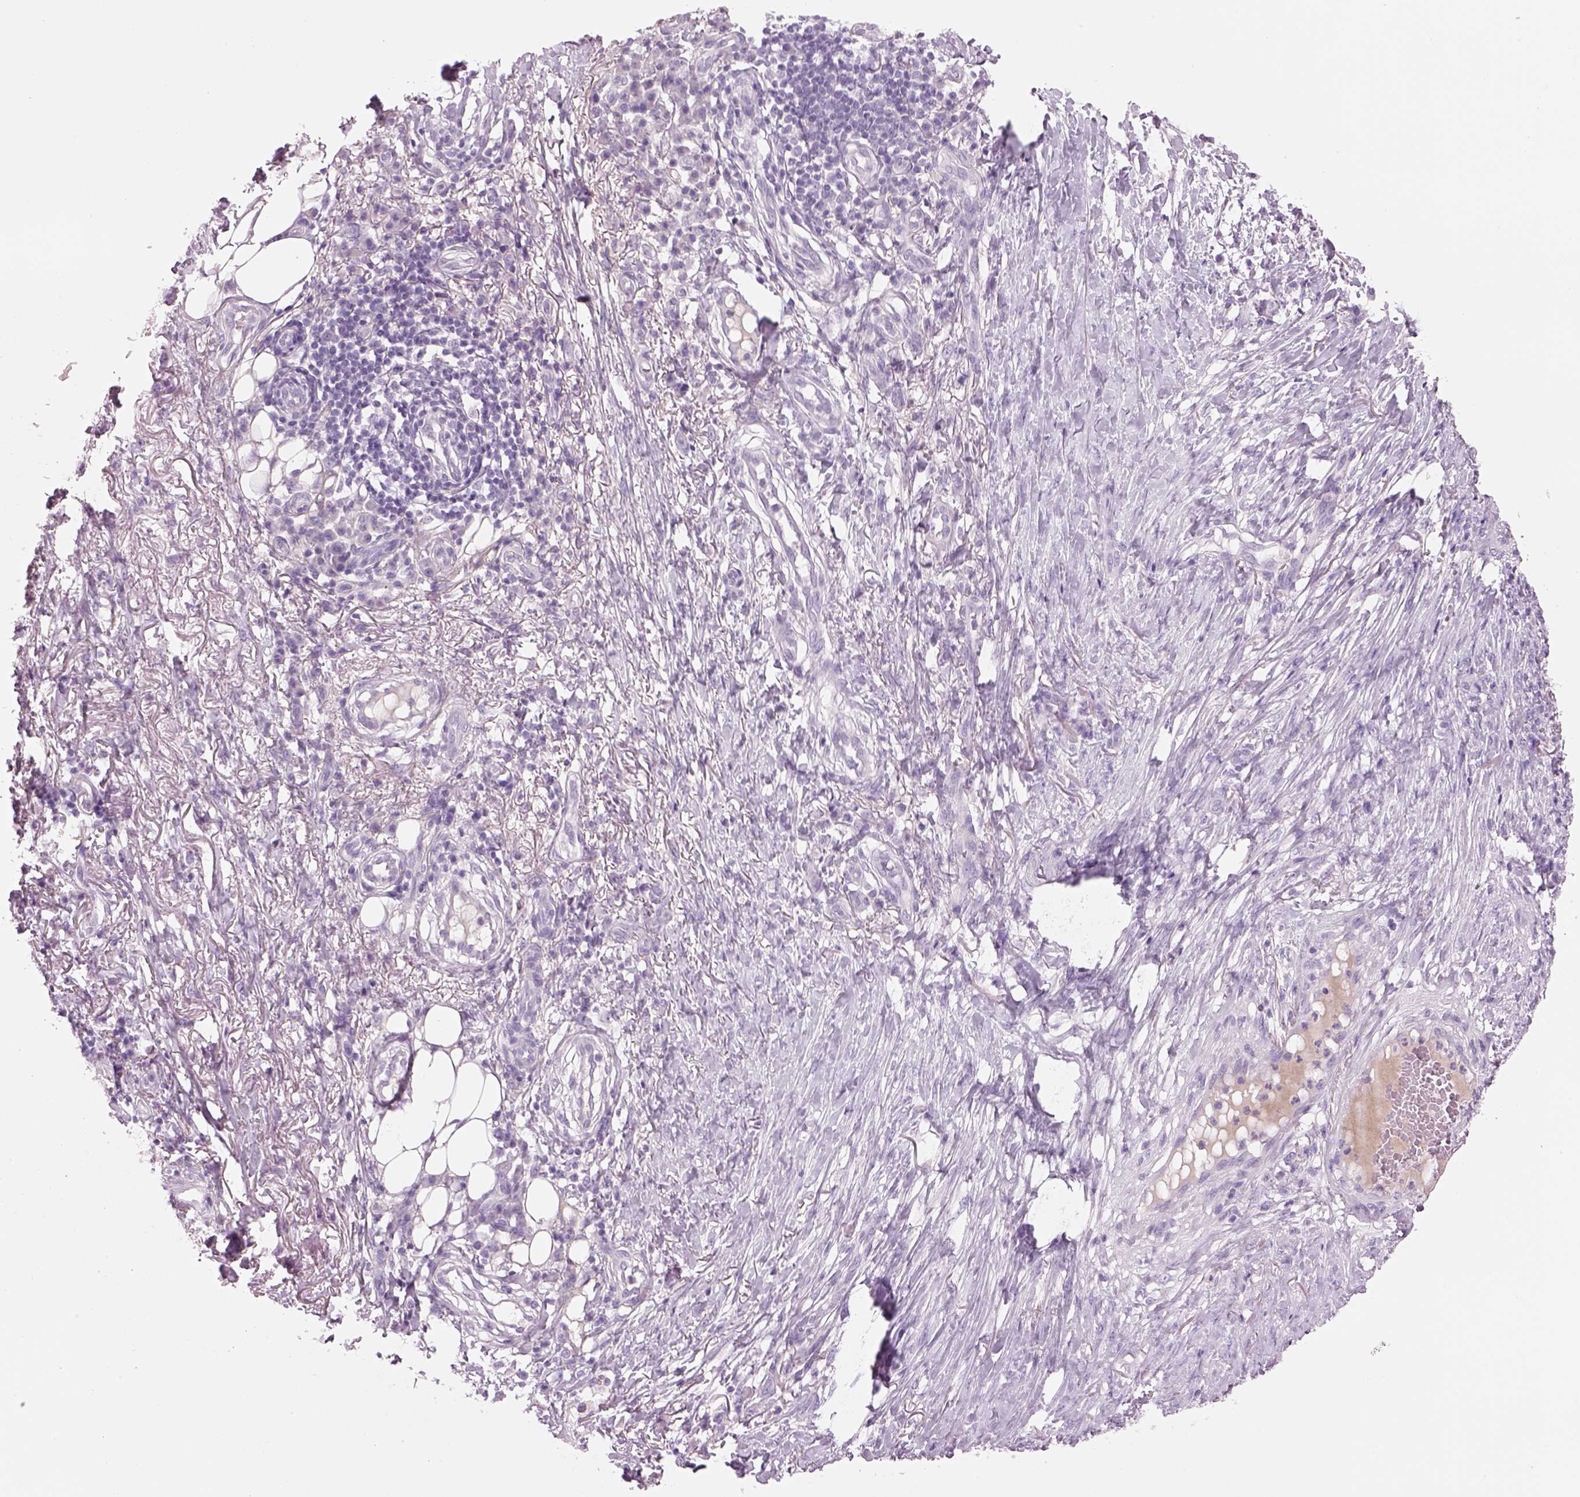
{"staining": {"intensity": "negative", "quantity": "none", "location": "none"}, "tissue": "skin cancer", "cell_type": "Tumor cells", "image_type": "cancer", "snomed": [{"axis": "morphology", "description": "Squamous cell carcinoma, NOS"}, {"axis": "topography", "description": "Skin"}], "caption": "High power microscopy histopathology image of an immunohistochemistry micrograph of skin cancer, revealing no significant expression in tumor cells.", "gene": "MDH1B", "patient": {"sex": "male", "age": 70}}